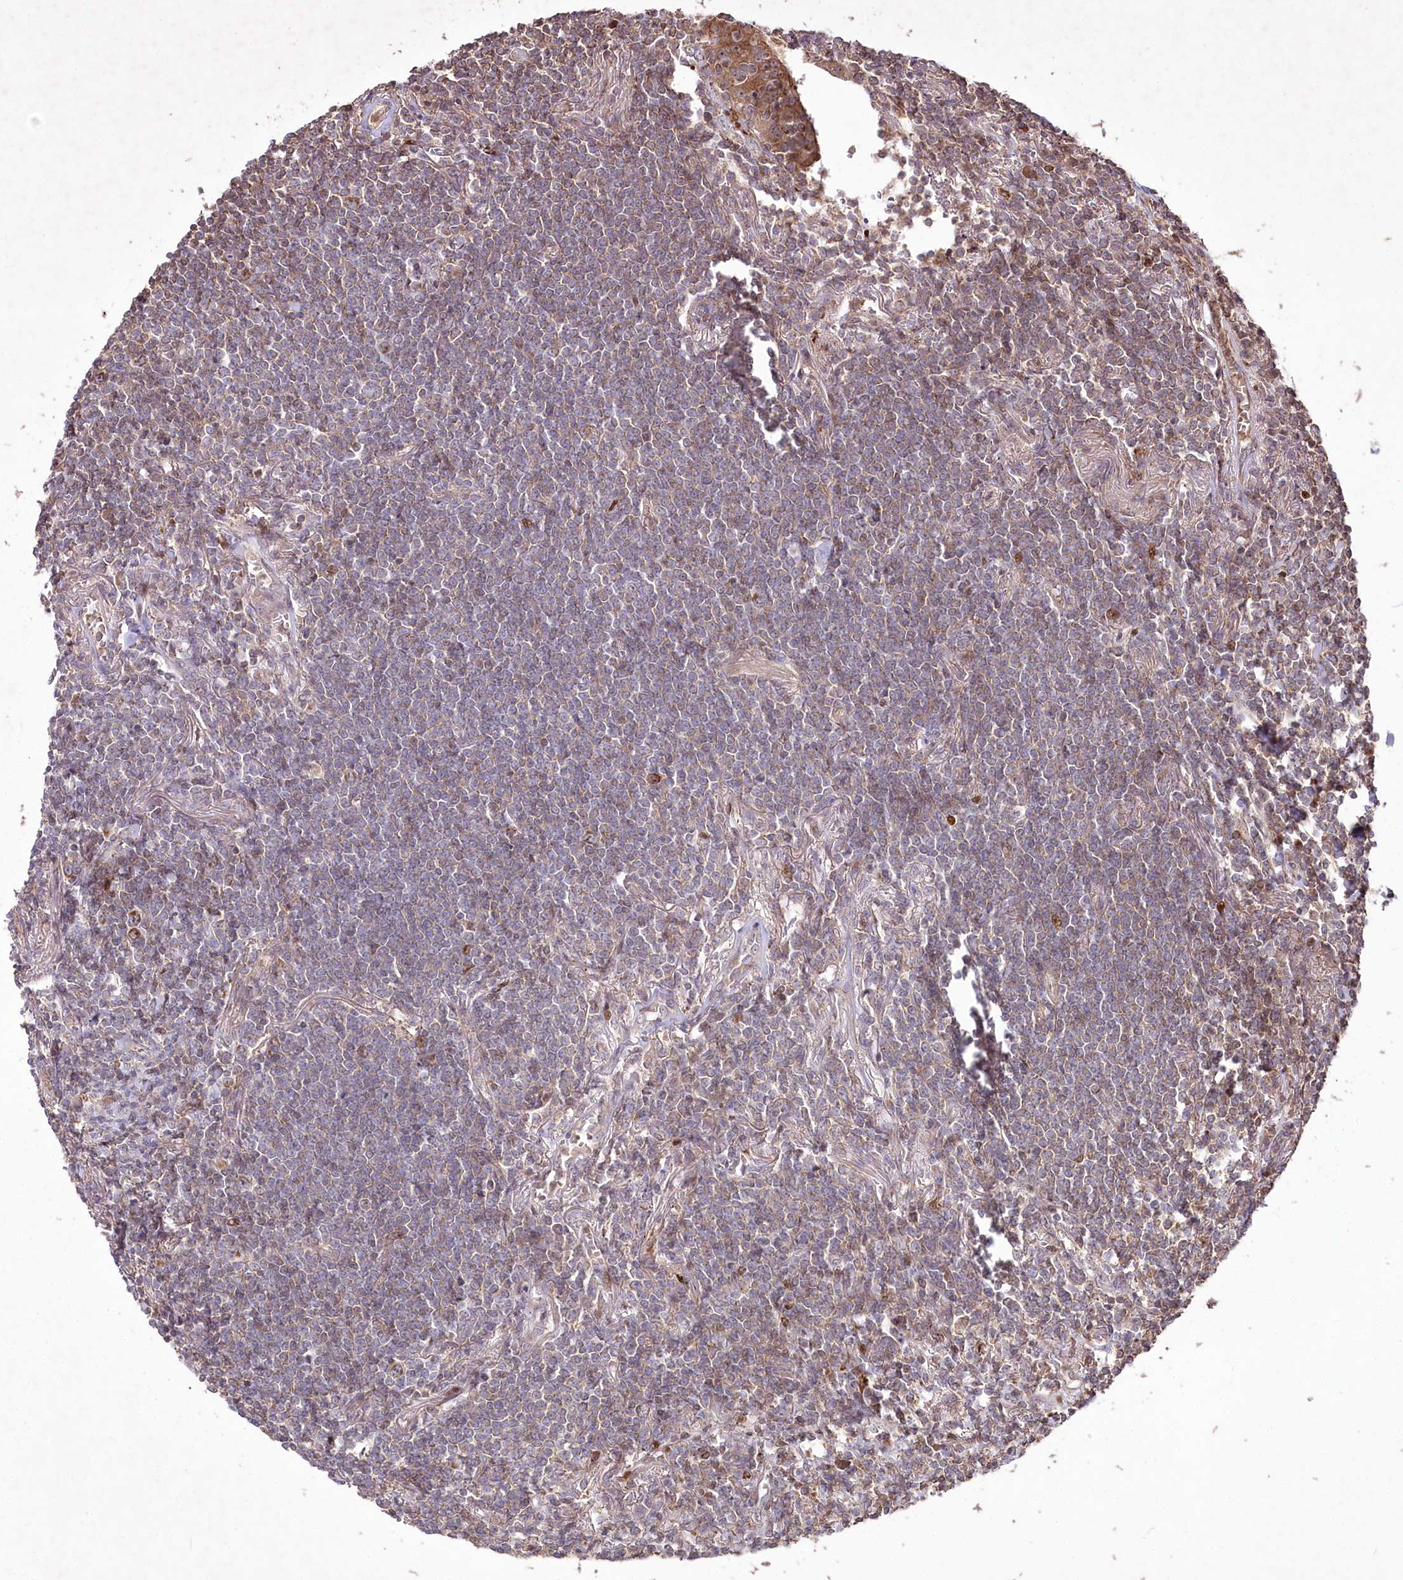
{"staining": {"intensity": "negative", "quantity": "none", "location": "none"}, "tissue": "lymphoma", "cell_type": "Tumor cells", "image_type": "cancer", "snomed": [{"axis": "morphology", "description": "Malignant lymphoma, non-Hodgkin's type, Low grade"}, {"axis": "topography", "description": "Lung"}], "caption": "Human lymphoma stained for a protein using immunohistochemistry (IHC) exhibits no staining in tumor cells.", "gene": "PSTK", "patient": {"sex": "female", "age": 71}}